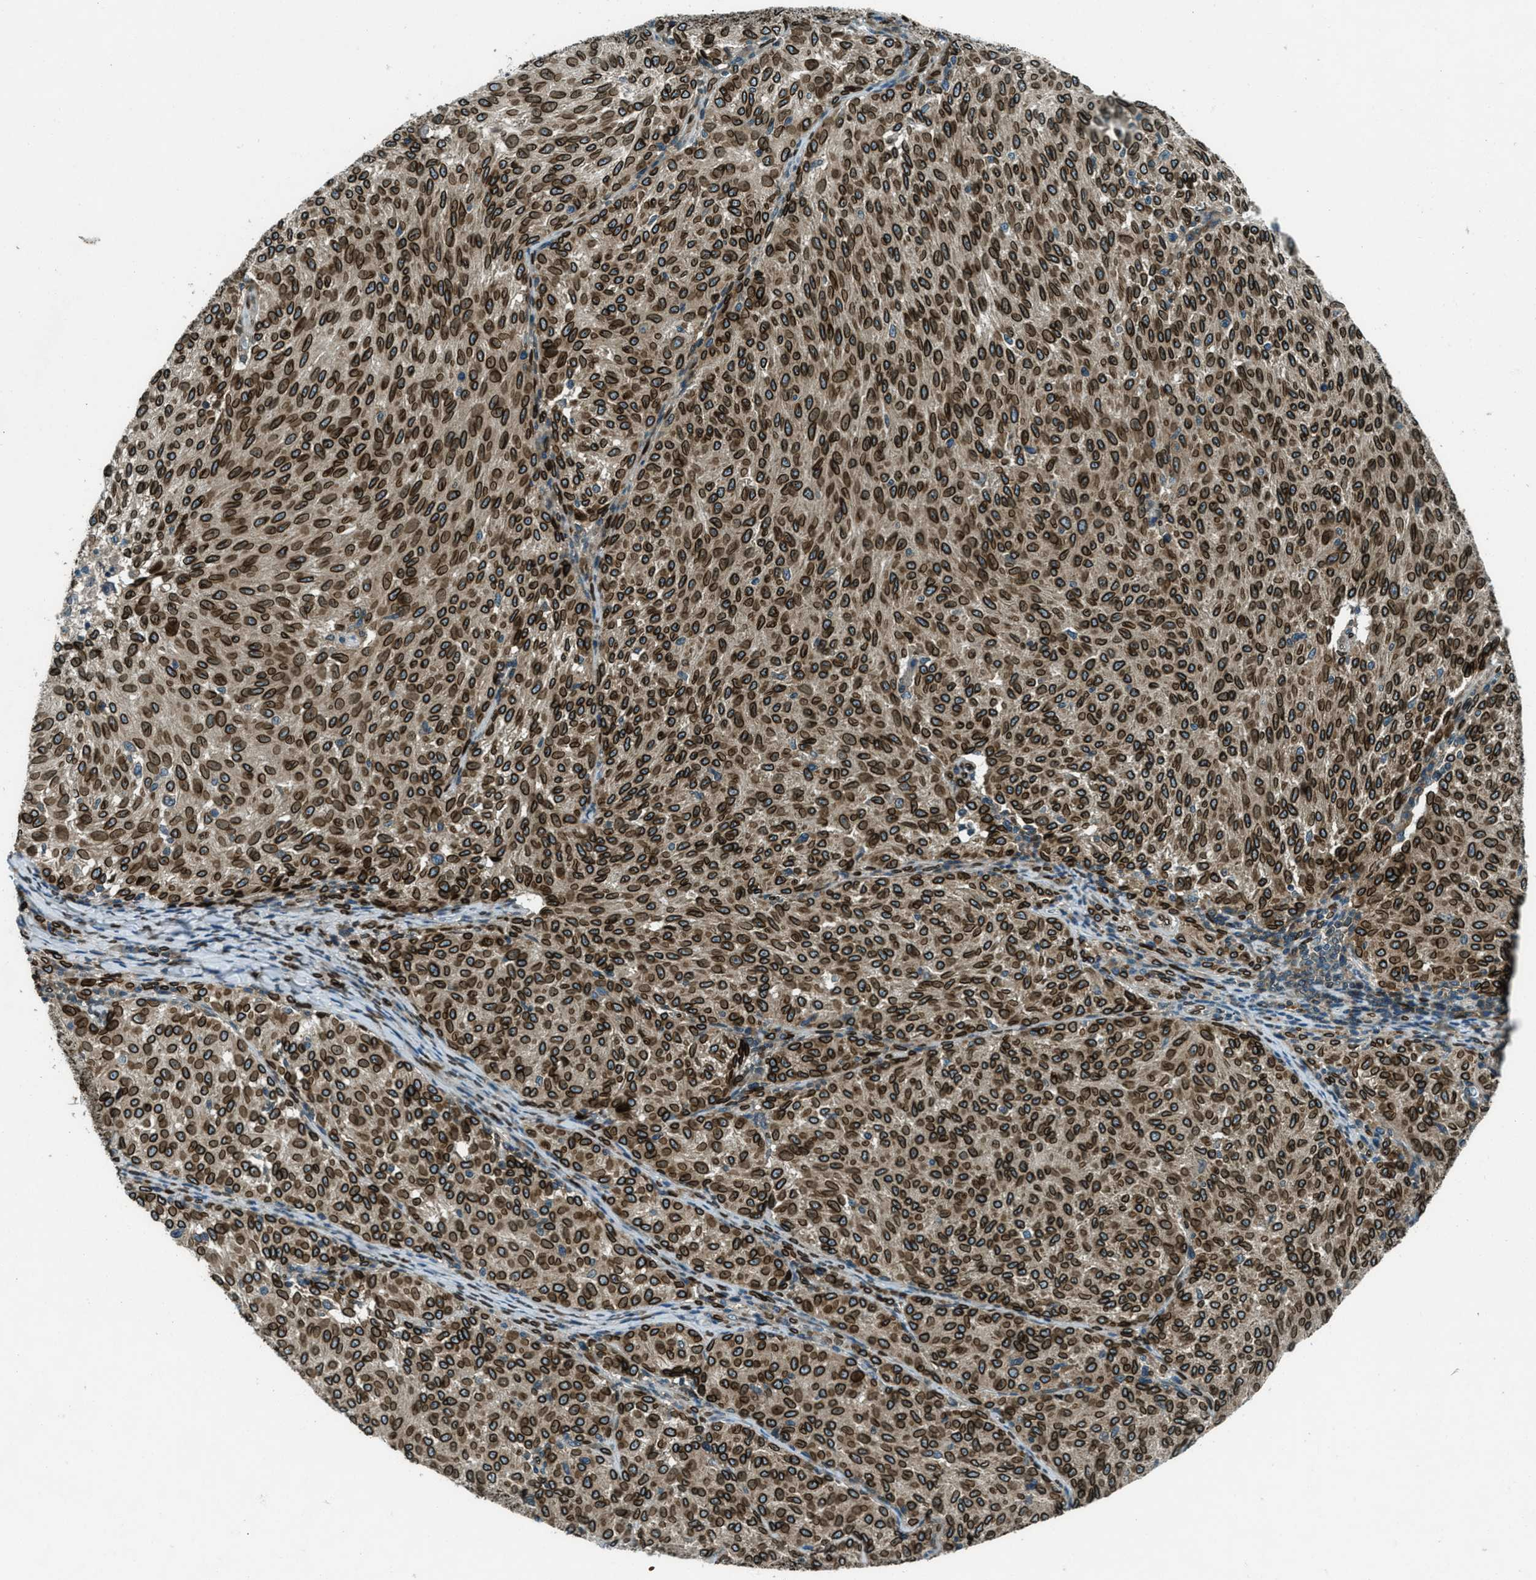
{"staining": {"intensity": "strong", "quantity": ">75%", "location": "cytoplasmic/membranous,nuclear"}, "tissue": "melanoma", "cell_type": "Tumor cells", "image_type": "cancer", "snomed": [{"axis": "morphology", "description": "Malignant melanoma, NOS"}, {"axis": "topography", "description": "Skin"}], "caption": "Immunohistochemistry (DAB (3,3'-diaminobenzidine)) staining of human malignant melanoma shows strong cytoplasmic/membranous and nuclear protein staining in approximately >75% of tumor cells. (DAB IHC with brightfield microscopy, high magnification).", "gene": "LEMD2", "patient": {"sex": "female", "age": 72}}